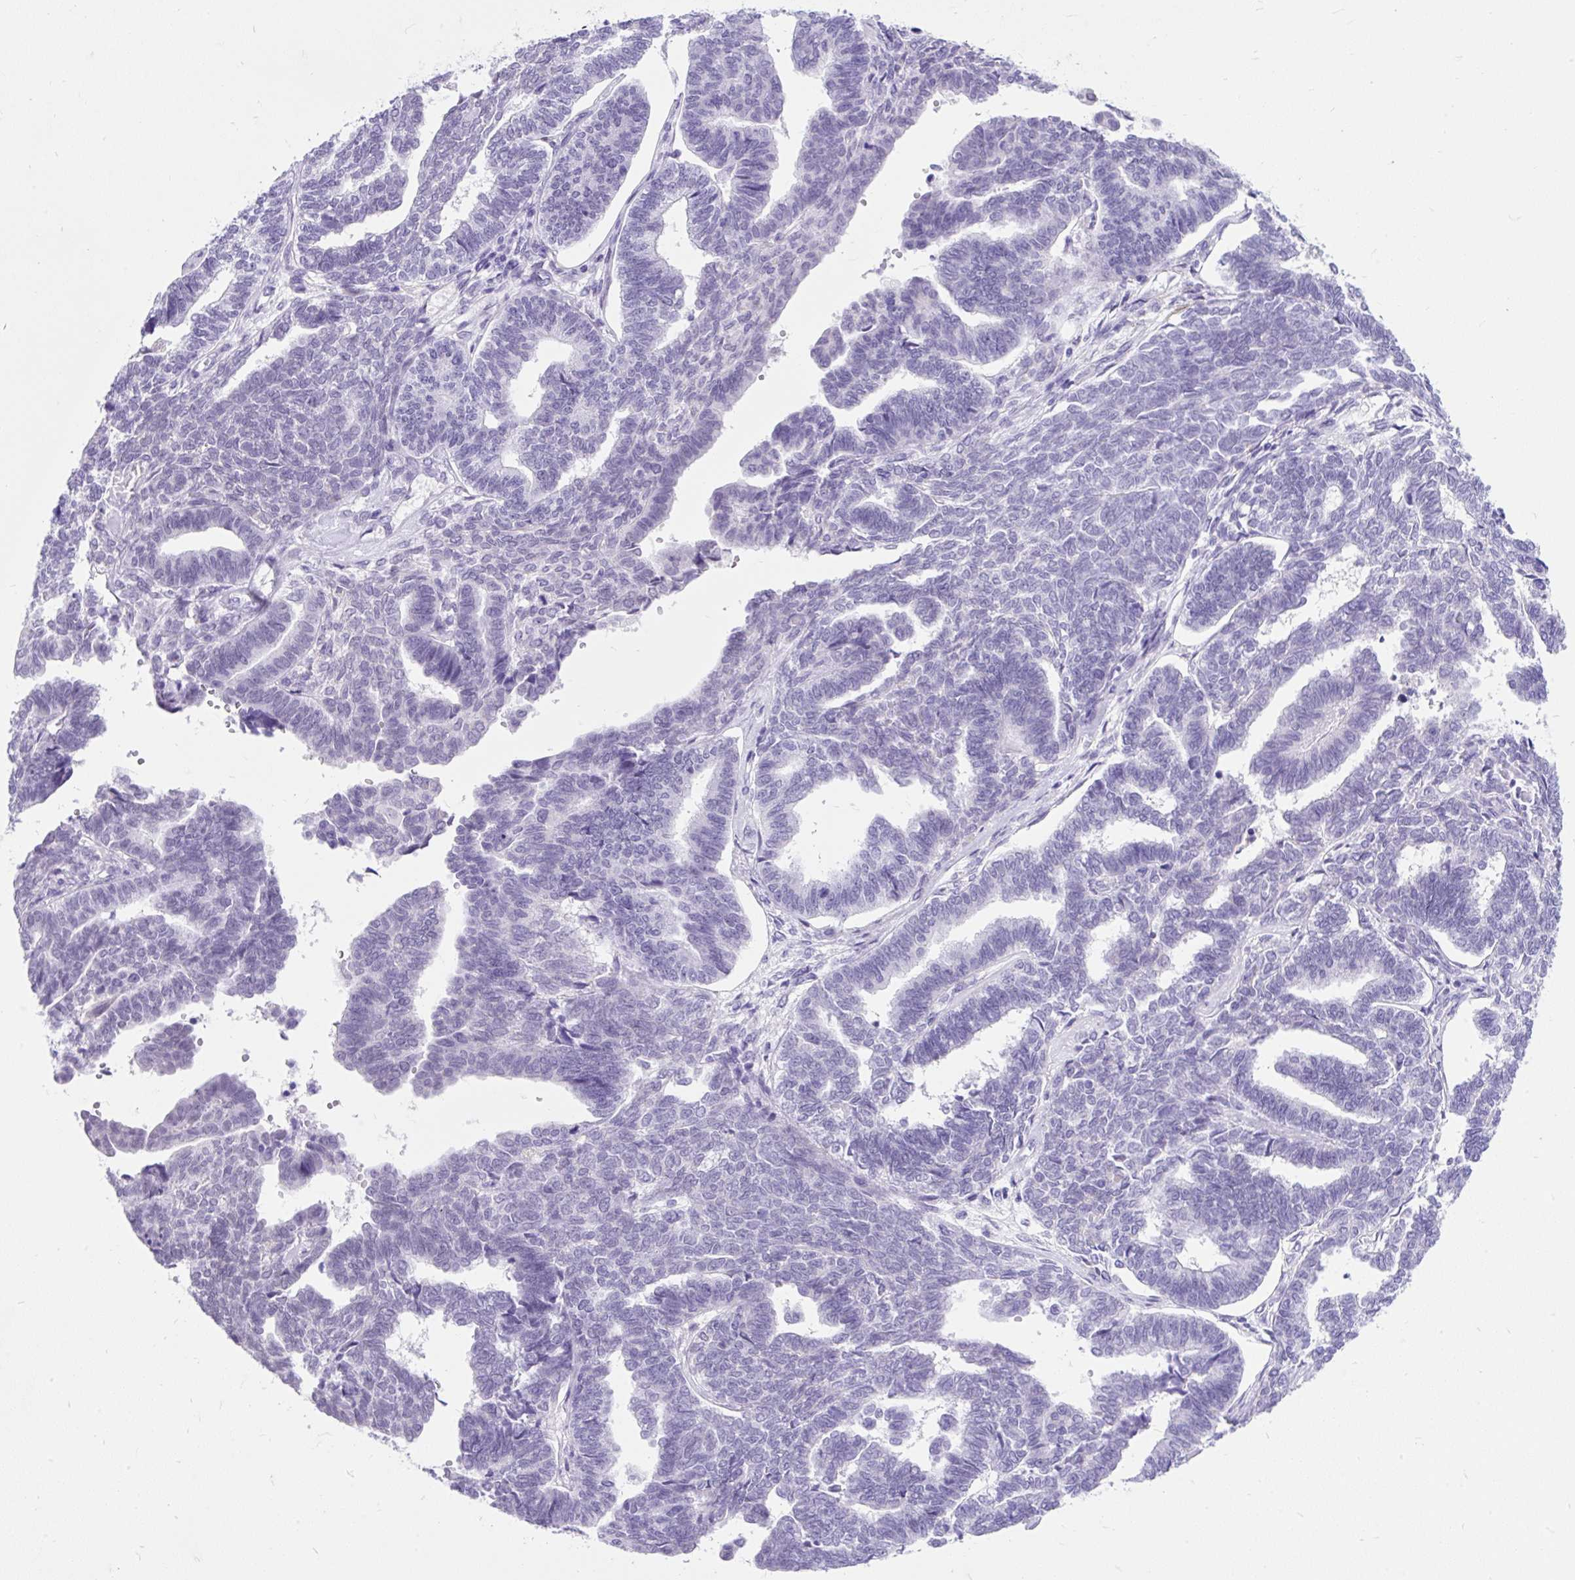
{"staining": {"intensity": "negative", "quantity": "none", "location": "none"}, "tissue": "endometrial cancer", "cell_type": "Tumor cells", "image_type": "cancer", "snomed": [{"axis": "morphology", "description": "Adenocarcinoma, NOS"}, {"axis": "topography", "description": "Endometrium"}], "caption": "Immunohistochemical staining of human adenocarcinoma (endometrial) shows no significant positivity in tumor cells.", "gene": "SCGB1A1", "patient": {"sex": "female", "age": 70}}